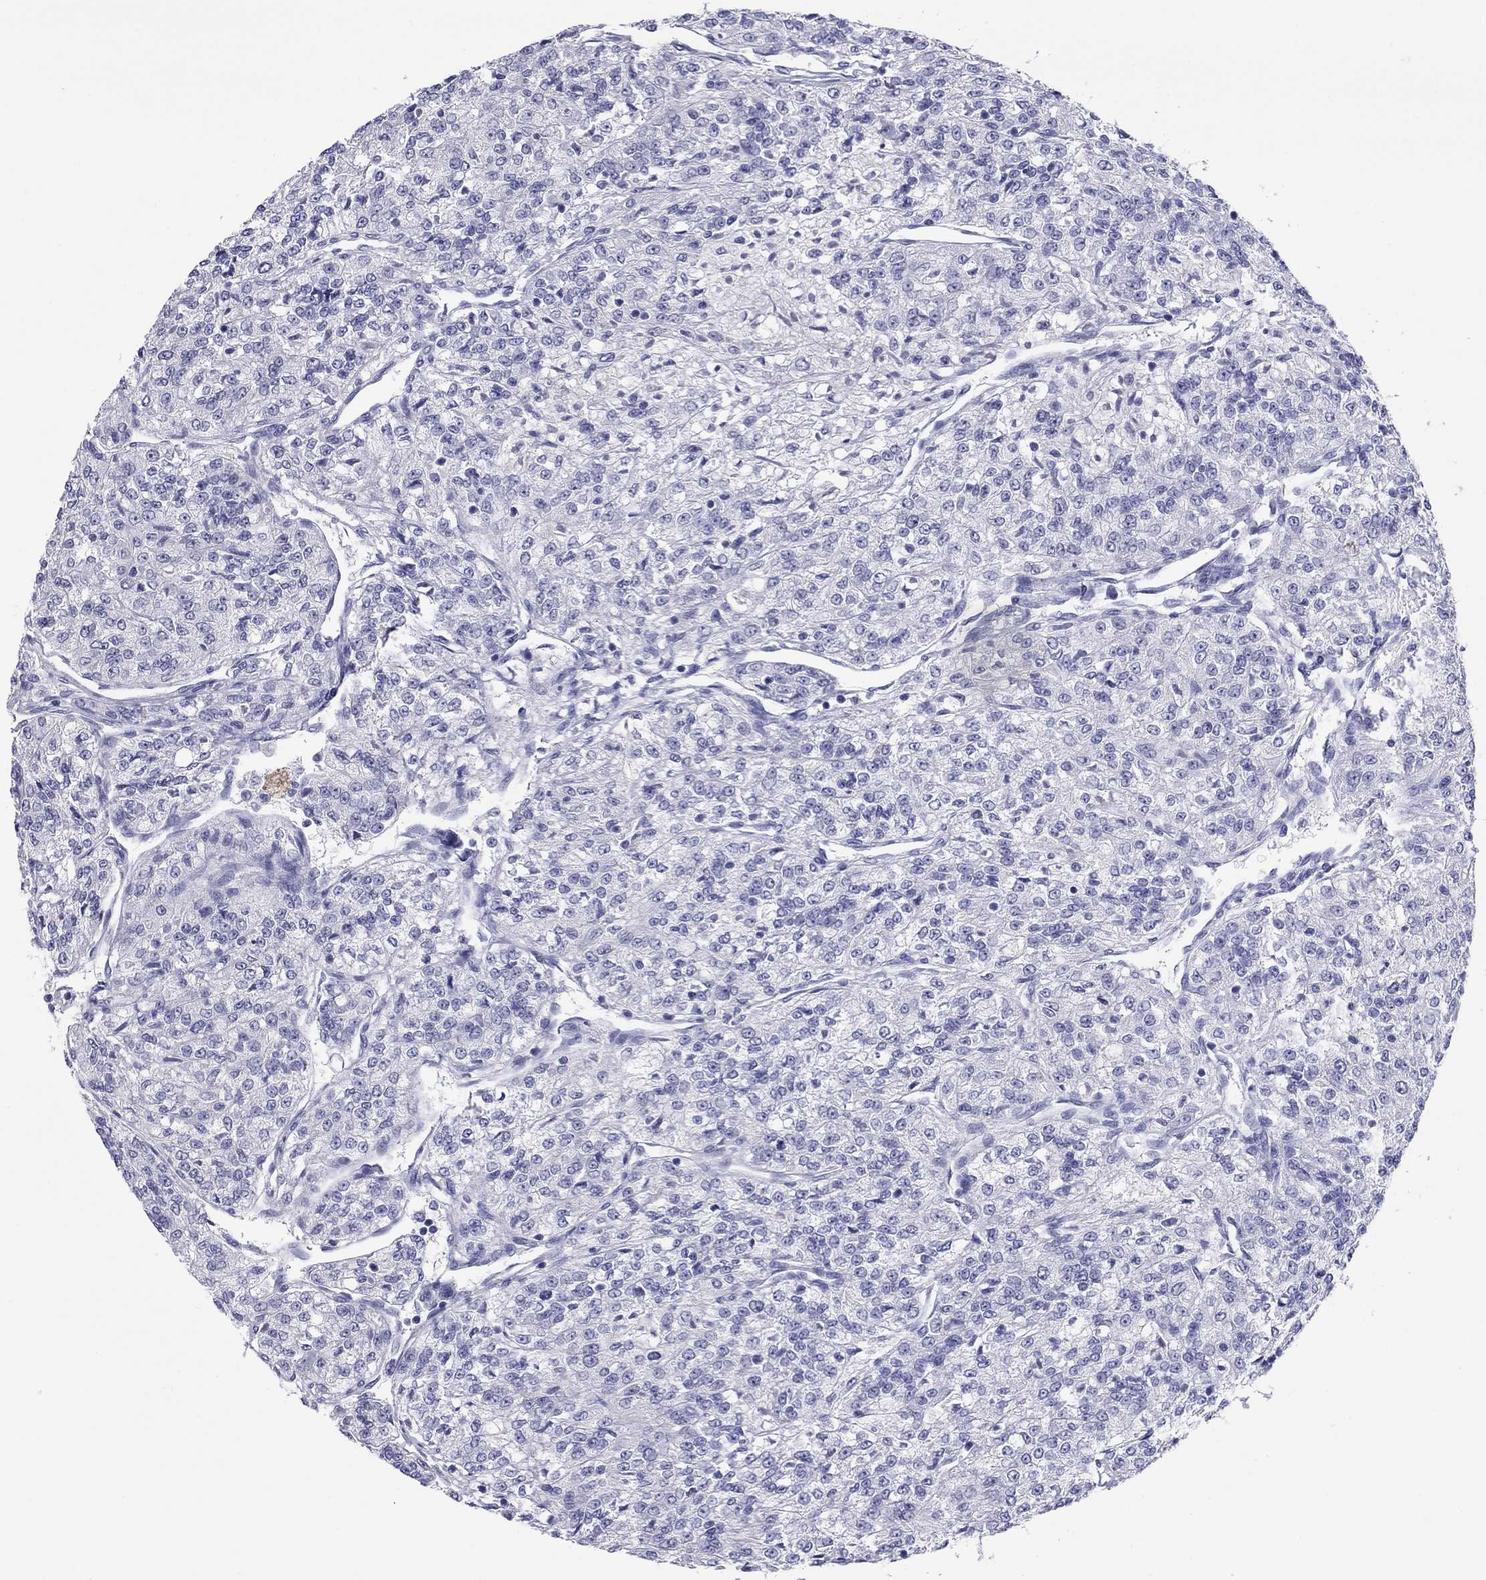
{"staining": {"intensity": "negative", "quantity": "none", "location": "none"}, "tissue": "renal cancer", "cell_type": "Tumor cells", "image_type": "cancer", "snomed": [{"axis": "morphology", "description": "Adenocarcinoma, NOS"}, {"axis": "topography", "description": "Kidney"}], "caption": "Renal cancer was stained to show a protein in brown. There is no significant staining in tumor cells.", "gene": "ARMC12", "patient": {"sex": "female", "age": 63}}